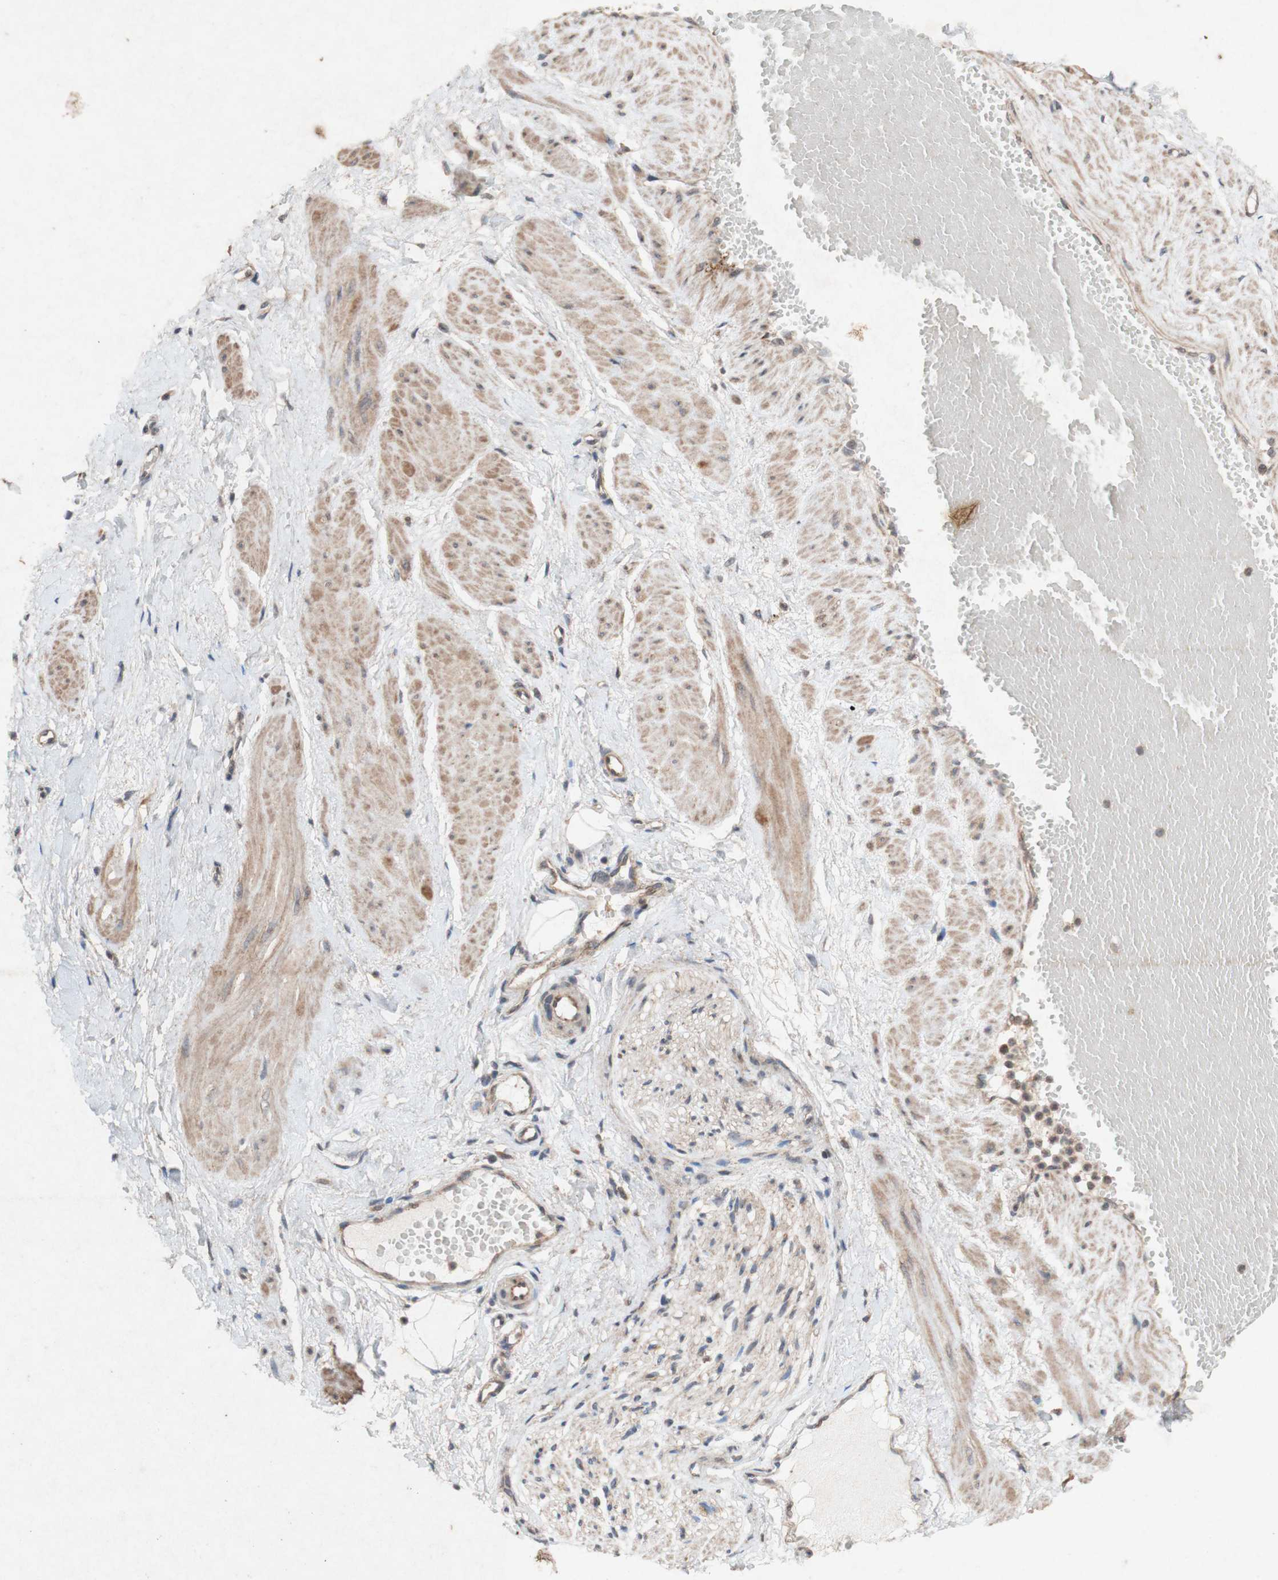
{"staining": {"intensity": "weak", "quantity": "25%-75%", "location": "cytoplasmic/membranous"}, "tissue": "adipose tissue", "cell_type": "Adipocytes", "image_type": "normal", "snomed": [{"axis": "morphology", "description": "Normal tissue, NOS"}, {"axis": "topography", "description": "Soft tissue"}, {"axis": "topography", "description": "Vascular tissue"}], "caption": "An immunohistochemistry (IHC) micrograph of normal tissue is shown. Protein staining in brown shows weak cytoplasmic/membranous positivity in adipose tissue within adipocytes.", "gene": "ATP6V1F", "patient": {"sex": "female", "age": 35}}